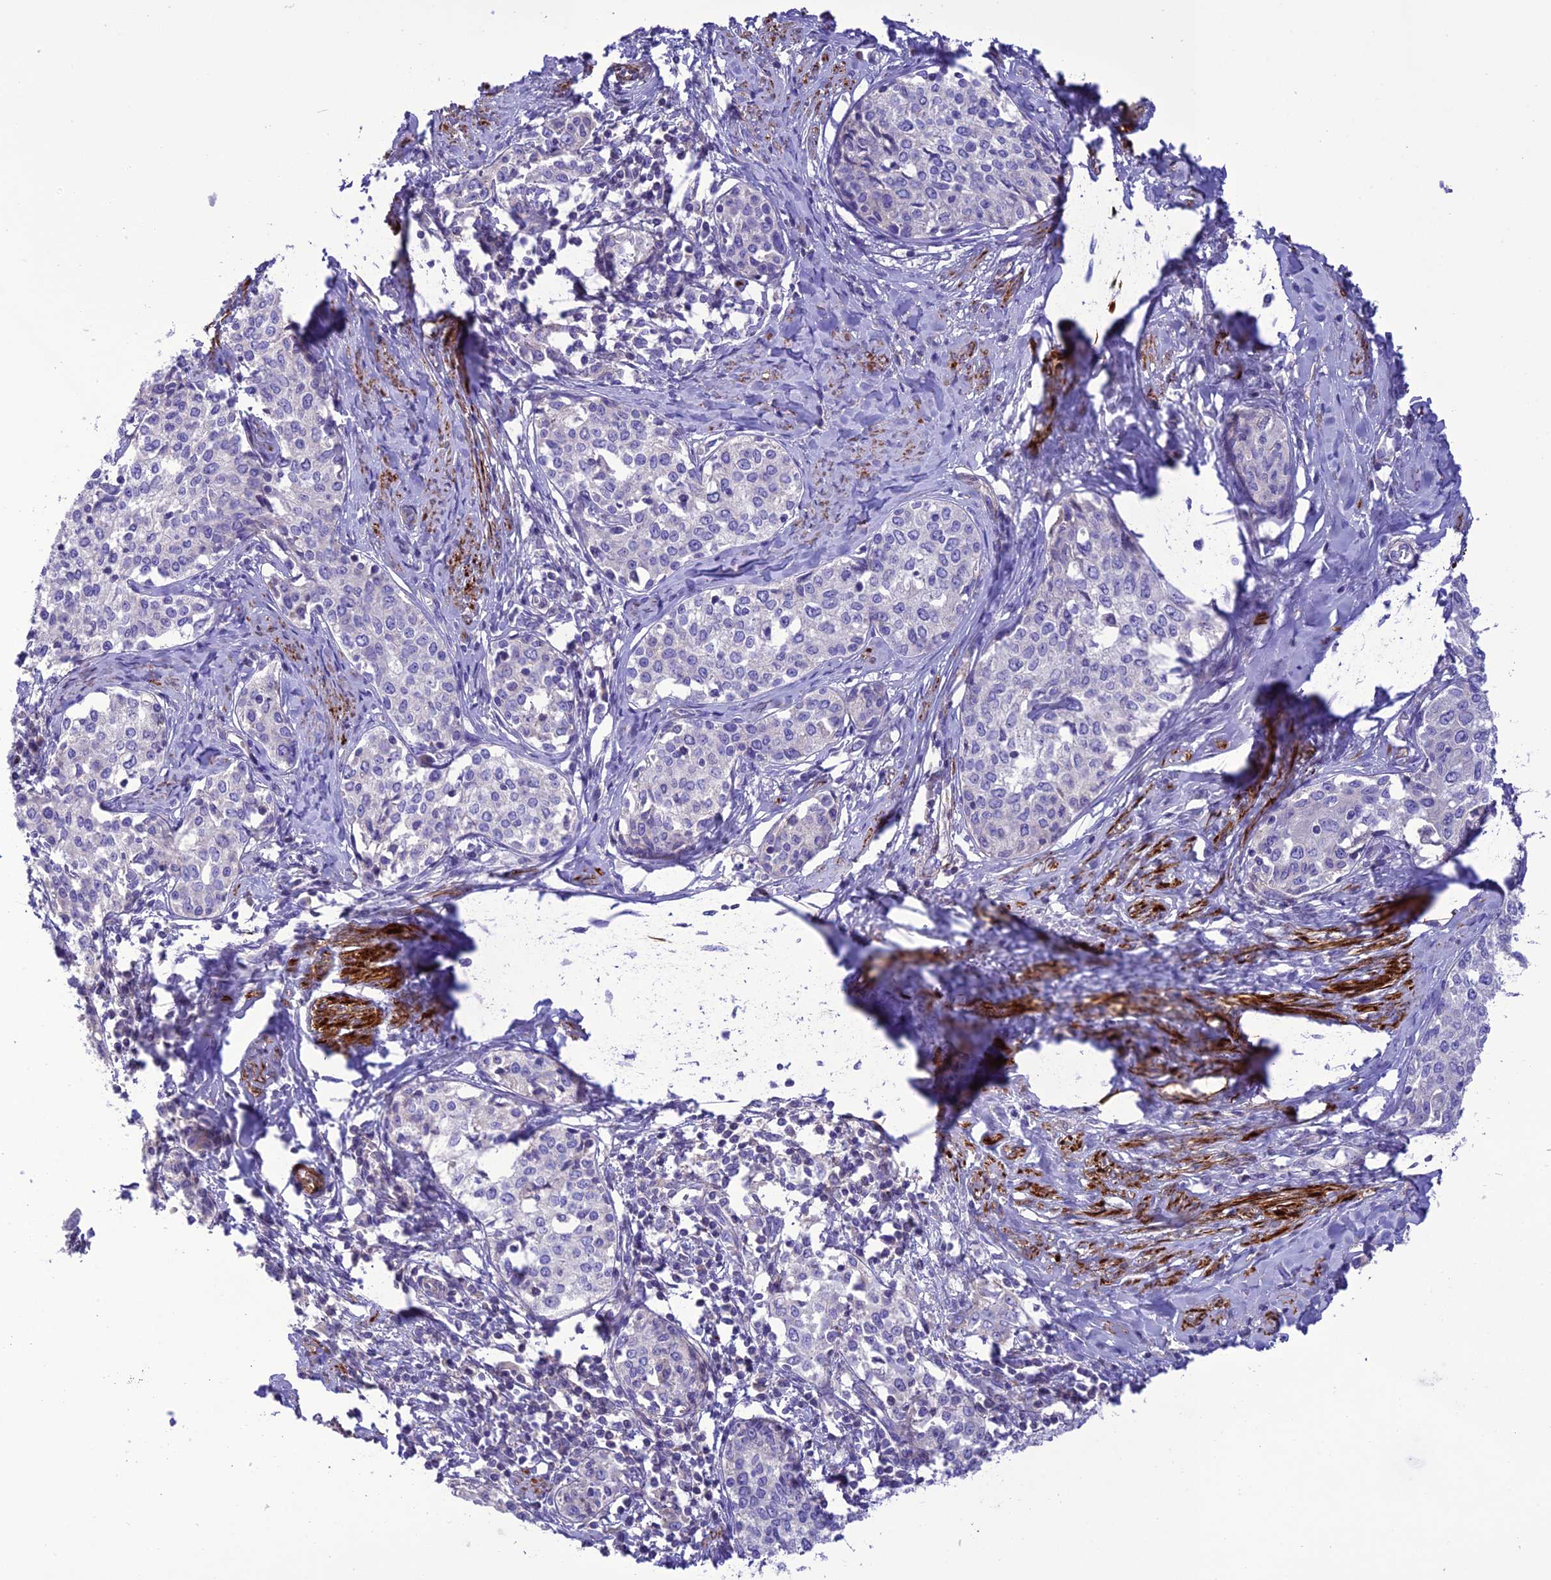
{"staining": {"intensity": "negative", "quantity": "none", "location": "none"}, "tissue": "cervical cancer", "cell_type": "Tumor cells", "image_type": "cancer", "snomed": [{"axis": "morphology", "description": "Squamous cell carcinoma, NOS"}, {"axis": "morphology", "description": "Adenocarcinoma, NOS"}, {"axis": "topography", "description": "Cervix"}], "caption": "Protein analysis of cervical cancer displays no significant positivity in tumor cells.", "gene": "FRA10AC1", "patient": {"sex": "female", "age": 52}}